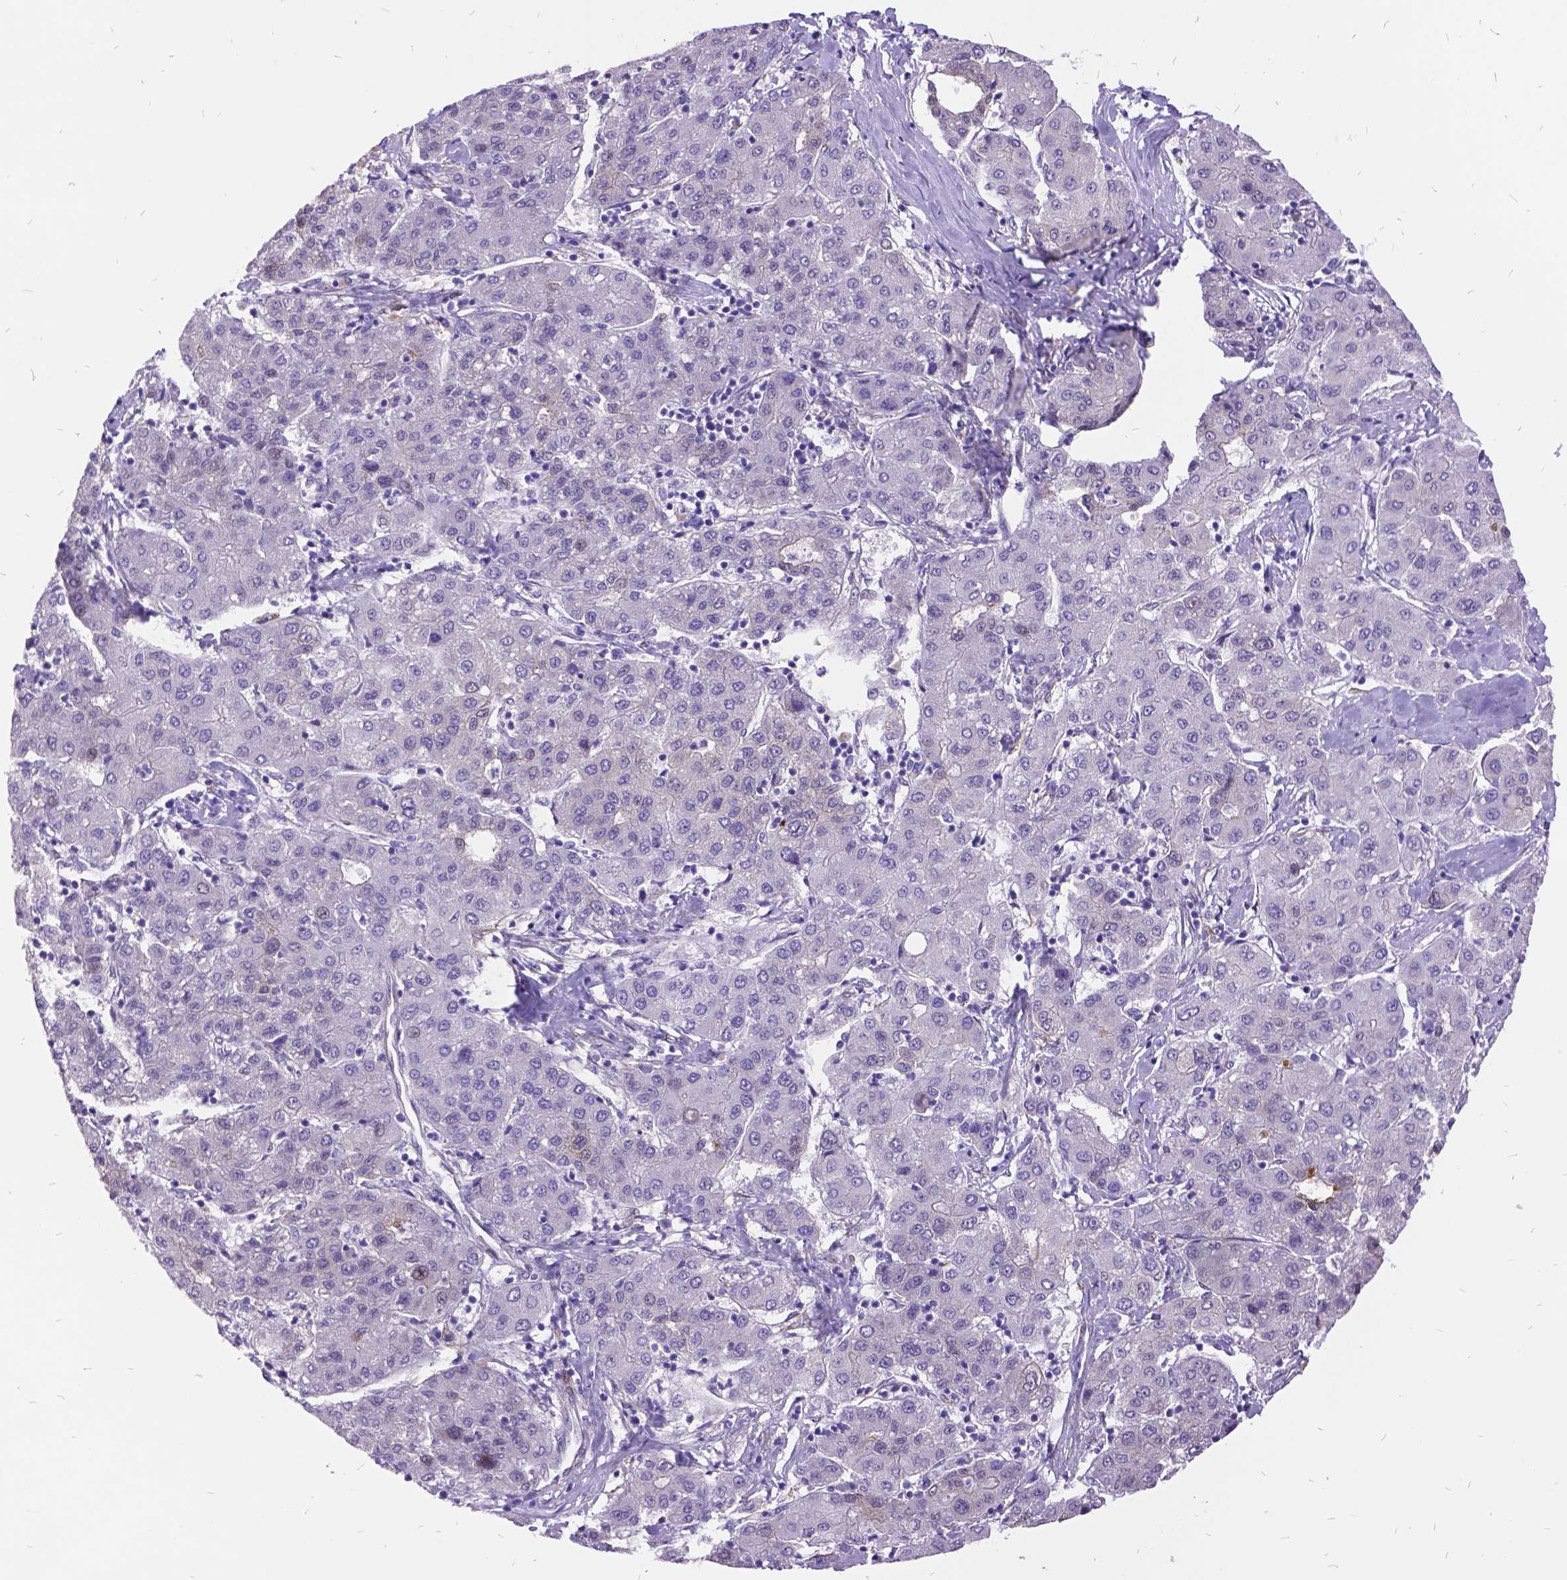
{"staining": {"intensity": "negative", "quantity": "none", "location": "none"}, "tissue": "liver cancer", "cell_type": "Tumor cells", "image_type": "cancer", "snomed": [{"axis": "morphology", "description": "Carcinoma, Hepatocellular, NOS"}, {"axis": "topography", "description": "Liver"}], "caption": "Photomicrograph shows no significant protein positivity in tumor cells of liver cancer.", "gene": "GRB7", "patient": {"sex": "male", "age": 65}}